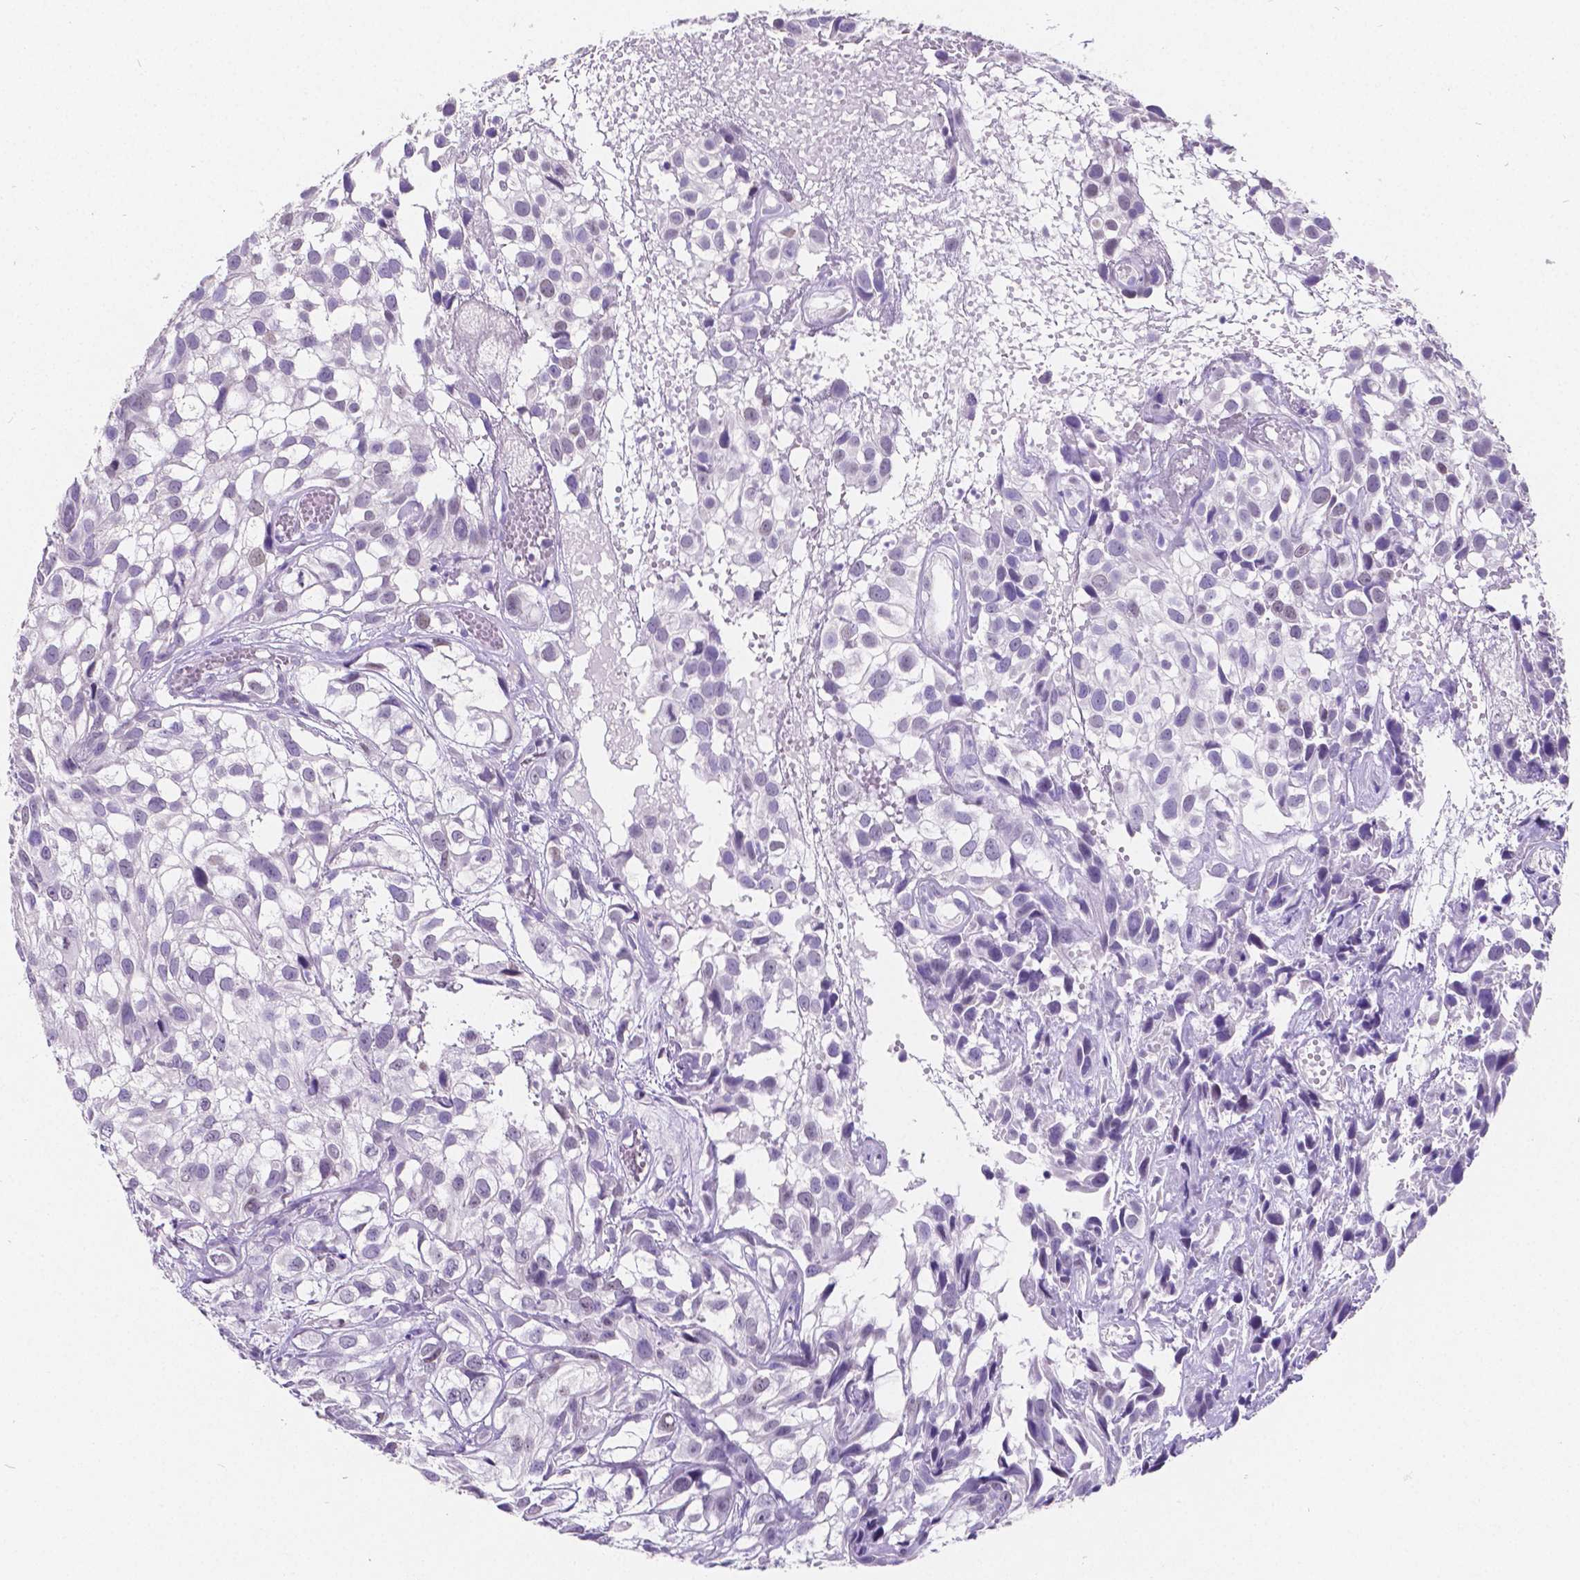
{"staining": {"intensity": "negative", "quantity": "none", "location": "none"}, "tissue": "urothelial cancer", "cell_type": "Tumor cells", "image_type": "cancer", "snomed": [{"axis": "morphology", "description": "Urothelial carcinoma, High grade"}, {"axis": "topography", "description": "Urinary bladder"}], "caption": "Immunohistochemistry of human urothelial cancer displays no expression in tumor cells.", "gene": "SATB2", "patient": {"sex": "male", "age": 56}}